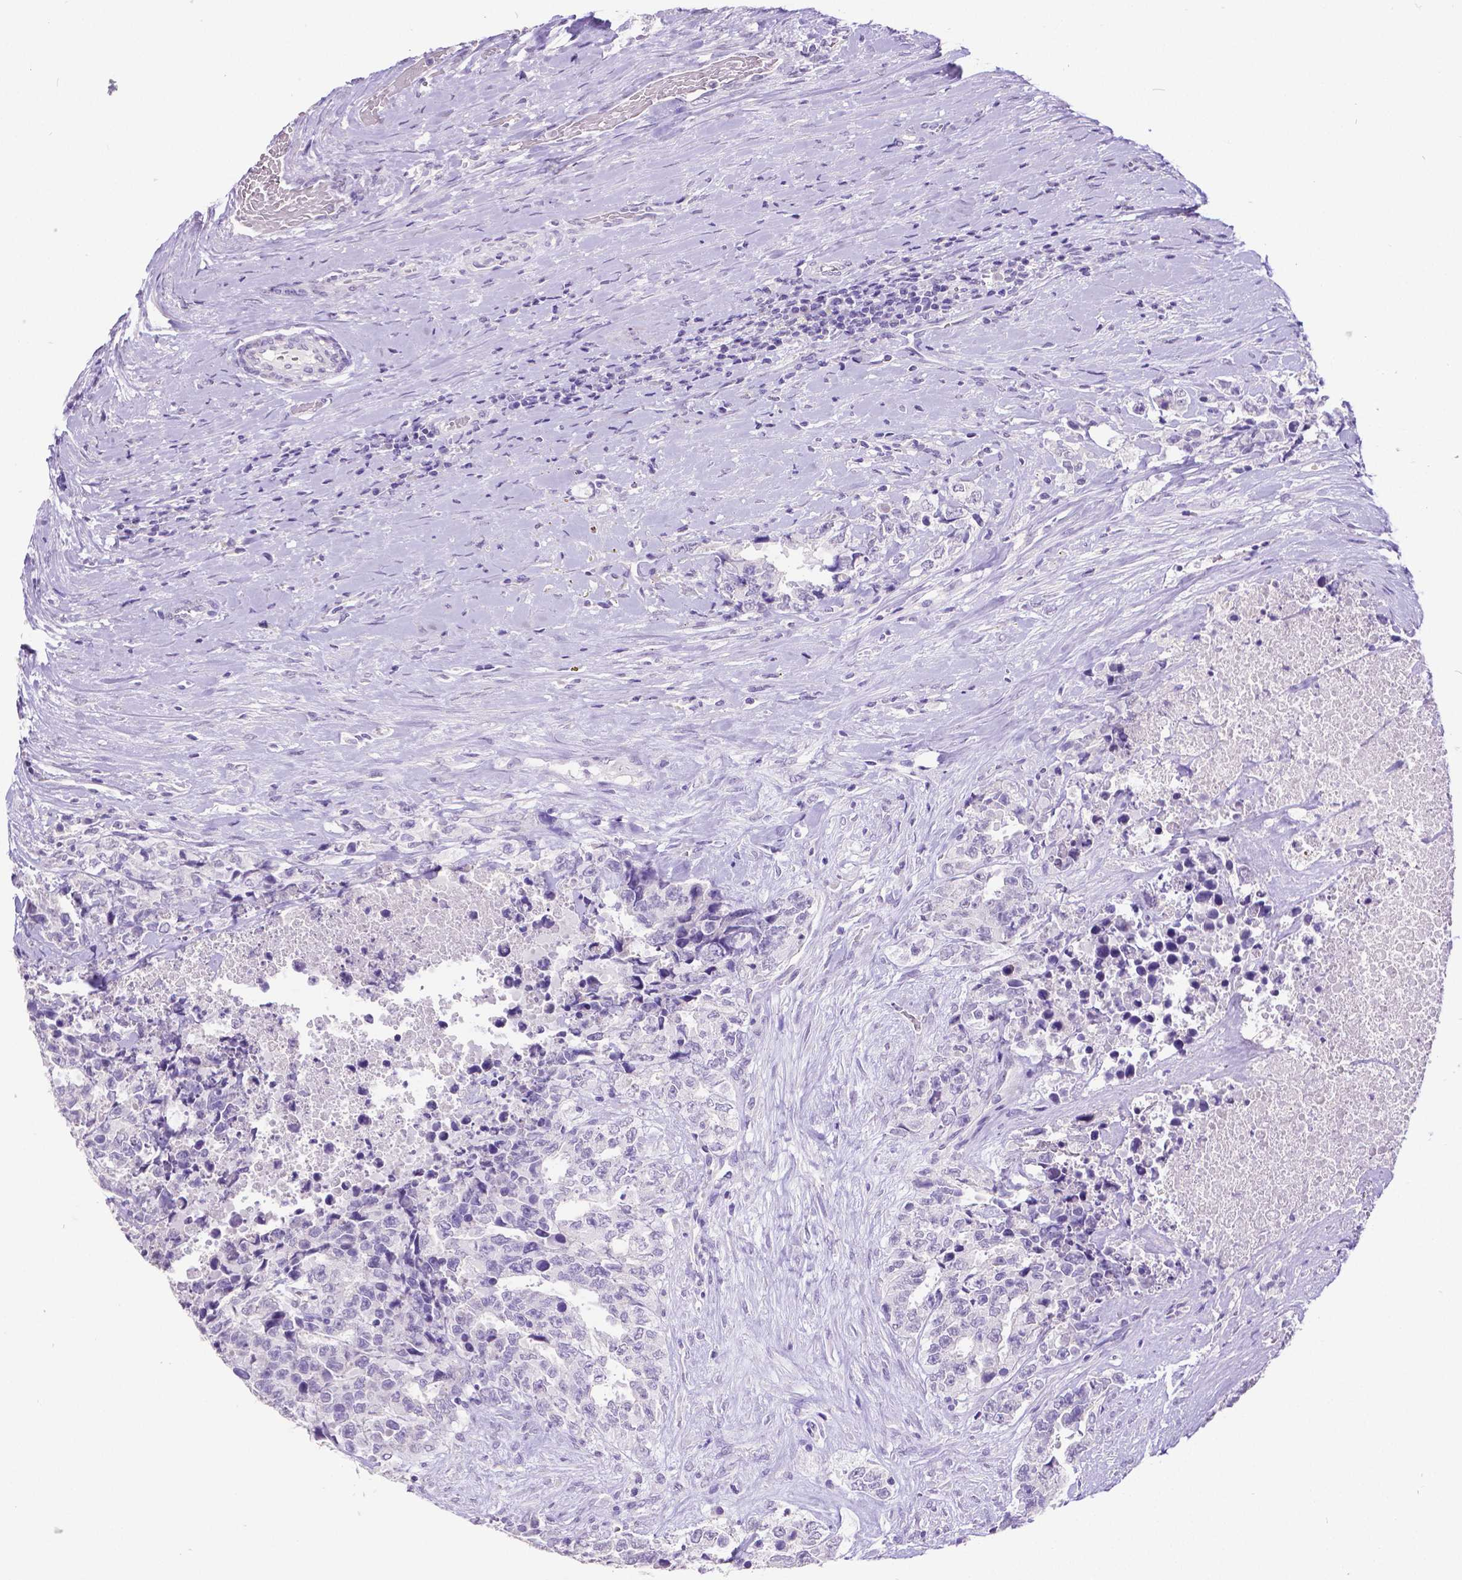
{"staining": {"intensity": "negative", "quantity": "none", "location": "none"}, "tissue": "testis cancer", "cell_type": "Tumor cells", "image_type": "cancer", "snomed": [{"axis": "morphology", "description": "Carcinoma, Embryonal, NOS"}, {"axis": "topography", "description": "Testis"}], "caption": "Micrograph shows no protein staining in tumor cells of testis cancer (embryonal carcinoma) tissue. (DAB immunohistochemistry, high magnification).", "gene": "SATB2", "patient": {"sex": "male", "age": 24}}